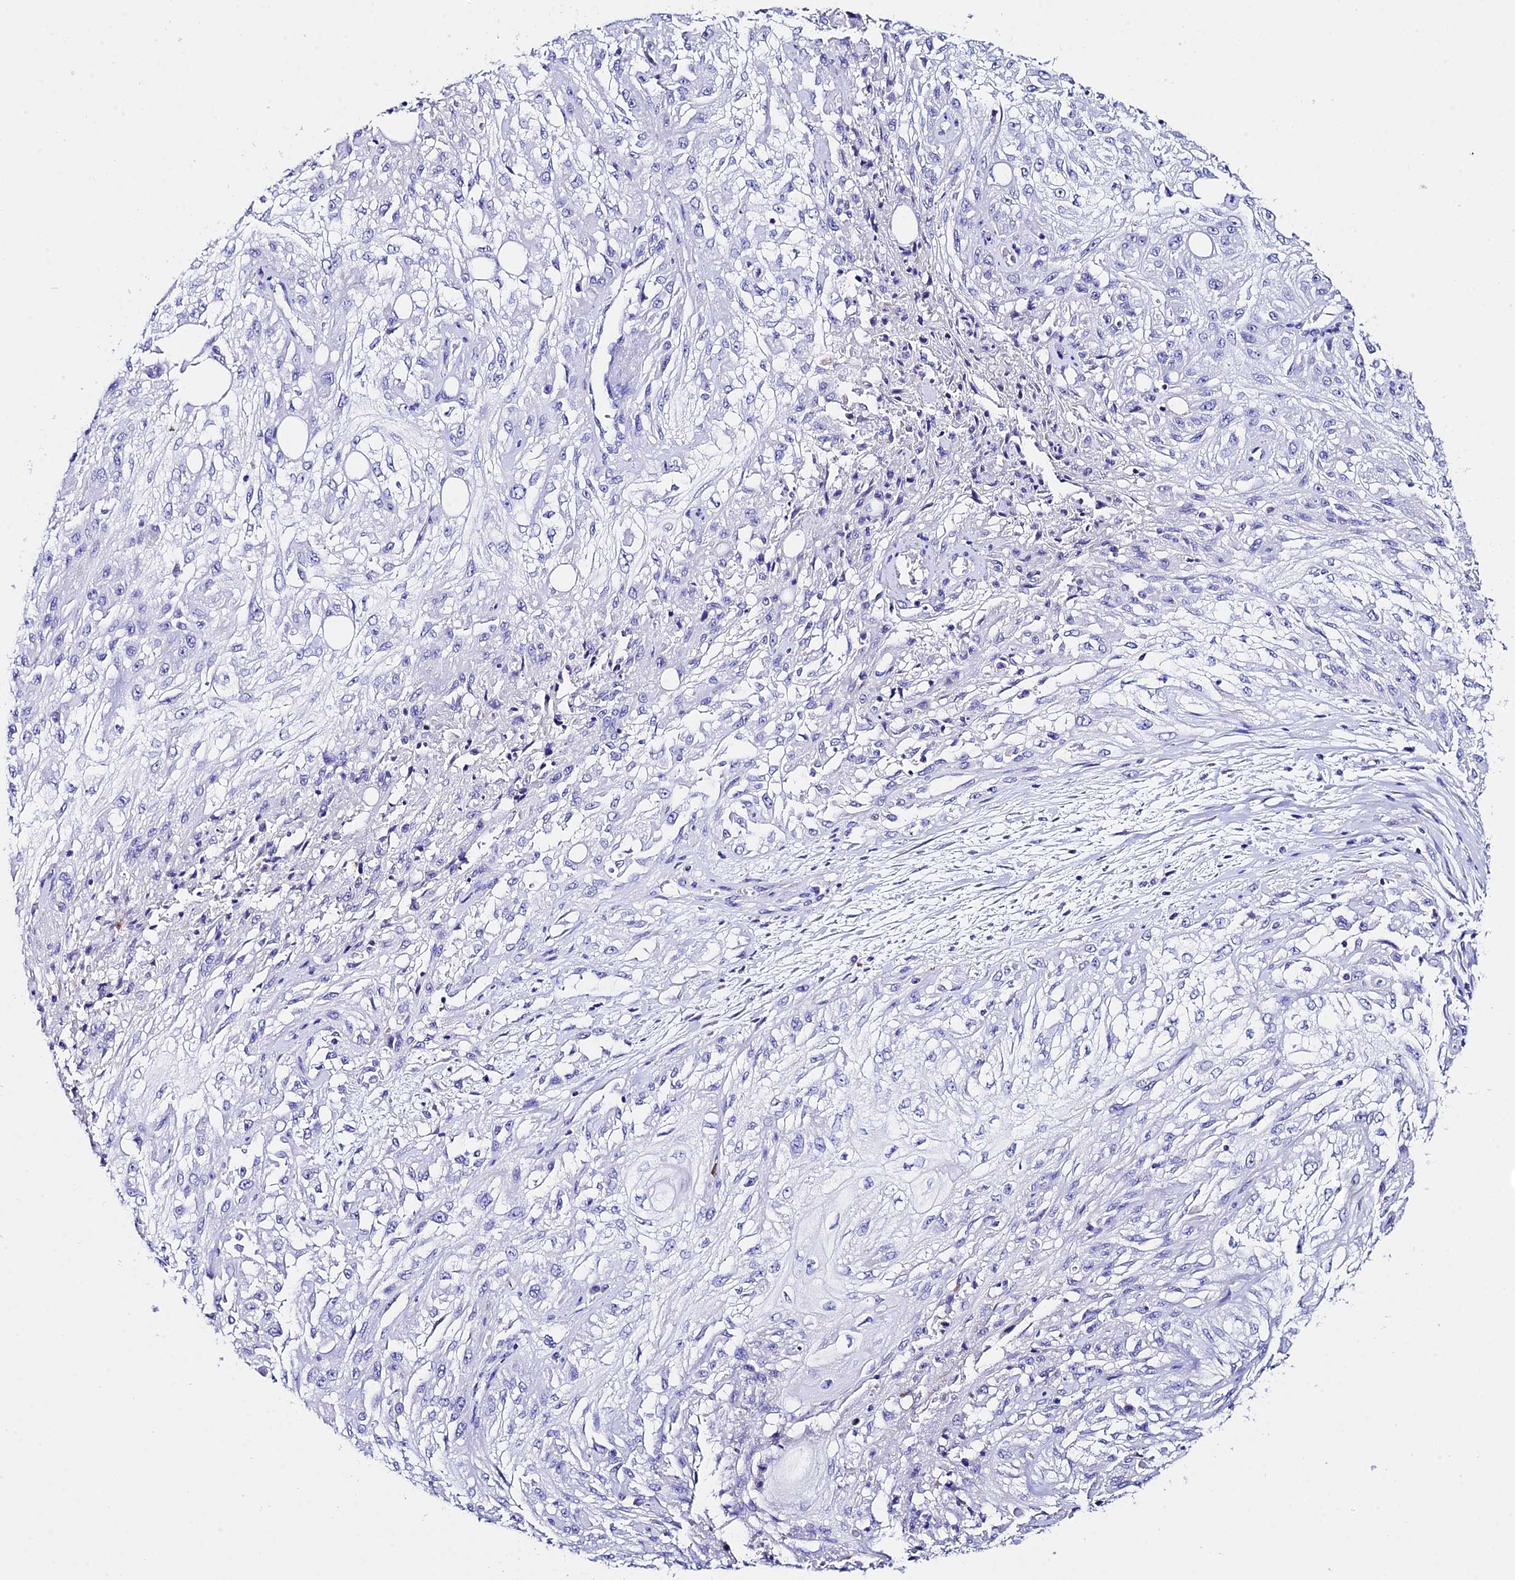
{"staining": {"intensity": "negative", "quantity": "none", "location": "none"}, "tissue": "skin cancer", "cell_type": "Tumor cells", "image_type": "cancer", "snomed": [{"axis": "morphology", "description": "Squamous cell carcinoma, NOS"}, {"axis": "morphology", "description": "Squamous cell carcinoma, metastatic, NOS"}, {"axis": "topography", "description": "Skin"}, {"axis": "topography", "description": "Lymph node"}], "caption": "A high-resolution micrograph shows IHC staining of skin cancer (squamous cell carcinoma), which exhibits no significant expression in tumor cells.", "gene": "CEP41", "patient": {"sex": "male", "age": 75}}